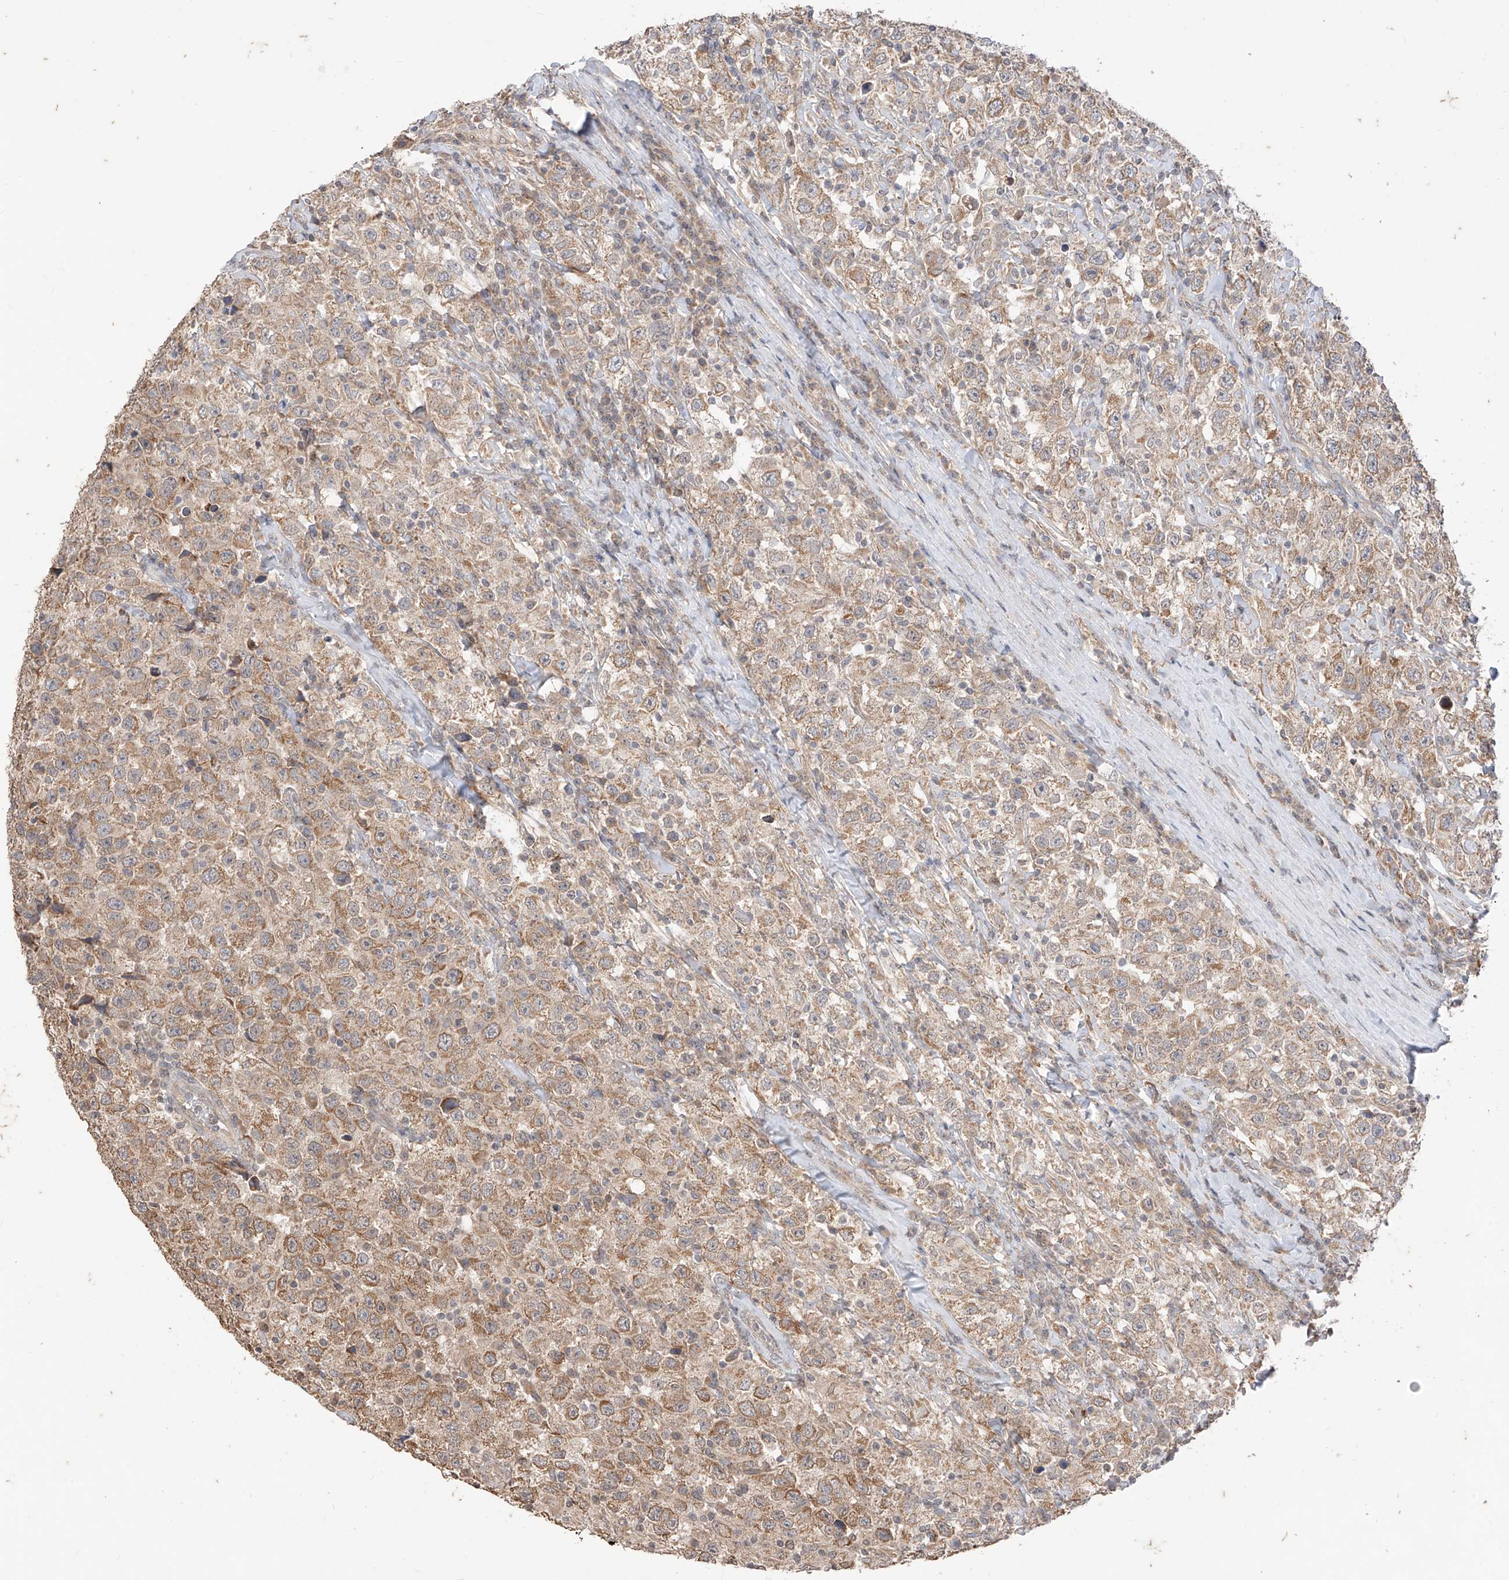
{"staining": {"intensity": "moderate", "quantity": ">75%", "location": "cytoplasmic/membranous"}, "tissue": "testis cancer", "cell_type": "Tumor cells", "image_type": "cancer", "snomed": [{"axis": "morphology", "description": "Seminoma, NOS"}, {"axis": "topography", "description": "Testis"}], "caption": "Protein expression analysis of testis cancer (seminoma) demonstrates moderate cytoplasmic/membranous positivity in about >75% of tumor cells.", "gene": "MTUS2", "patient": {"sex": "male", "age": 41}}